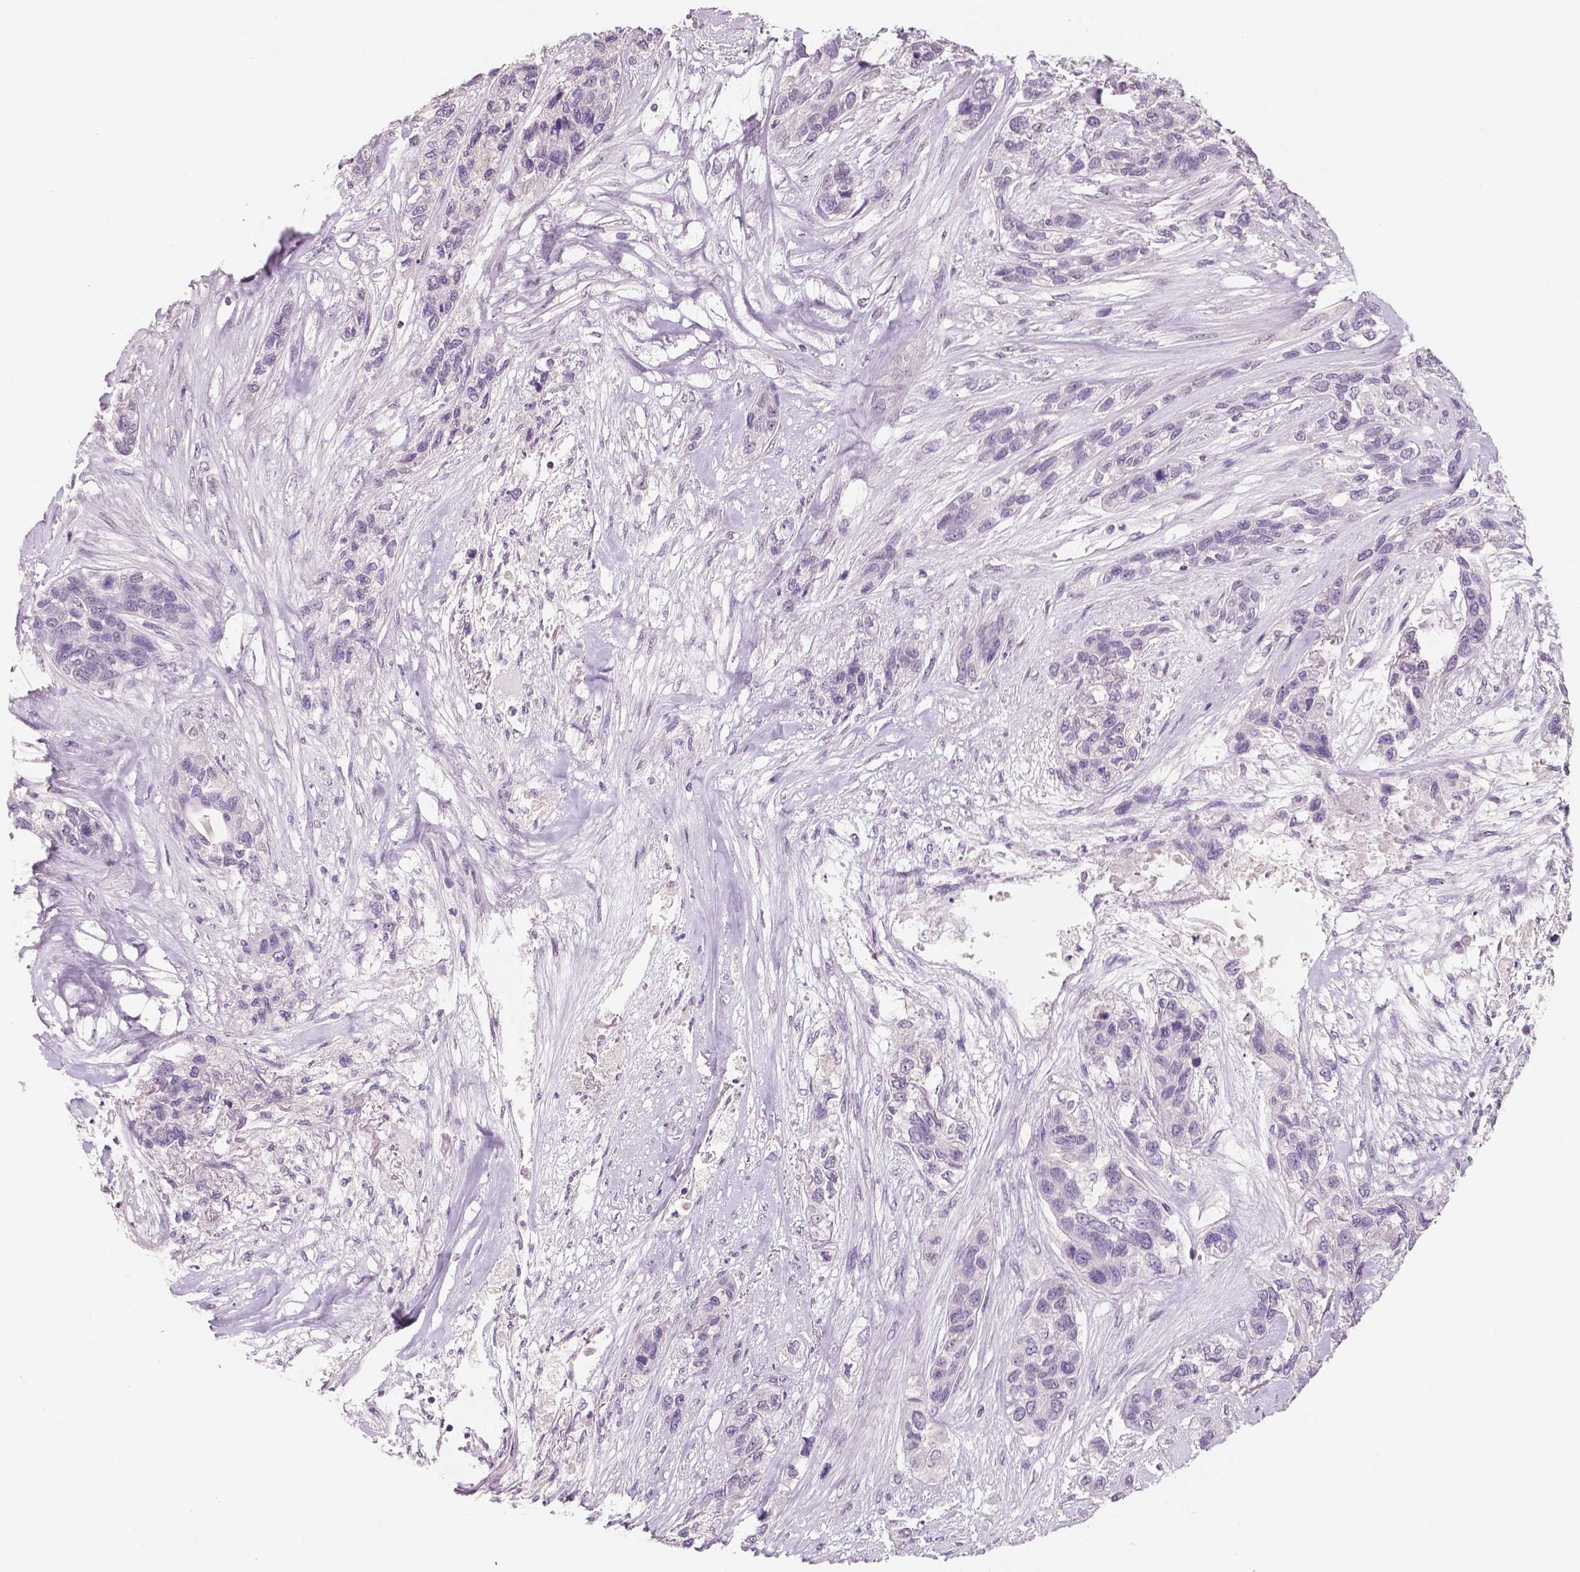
{"staining": {"intensity": "negative", "quantity": "none", "location": "none"}, "tissue": "lung cancer", "cell_type": "Tumor cells", "image_type": "cancer", "snomed": [{"axis": "morphology", "description": "Squamous cell carcinoma, NOS"}, {"axis": "topography", "description": "Lung"}], "caption": "The immunohistochemistry (IHC) image has no significant staining in tumor cells of lung squamous cell carcinoma tissue. (DAB (3,3'-diaminobenzidine) immunohistochemistry with hematoxylin counter stain).", "gene": "NECAB1", "patient": {"sex": "female", "age": 70}}